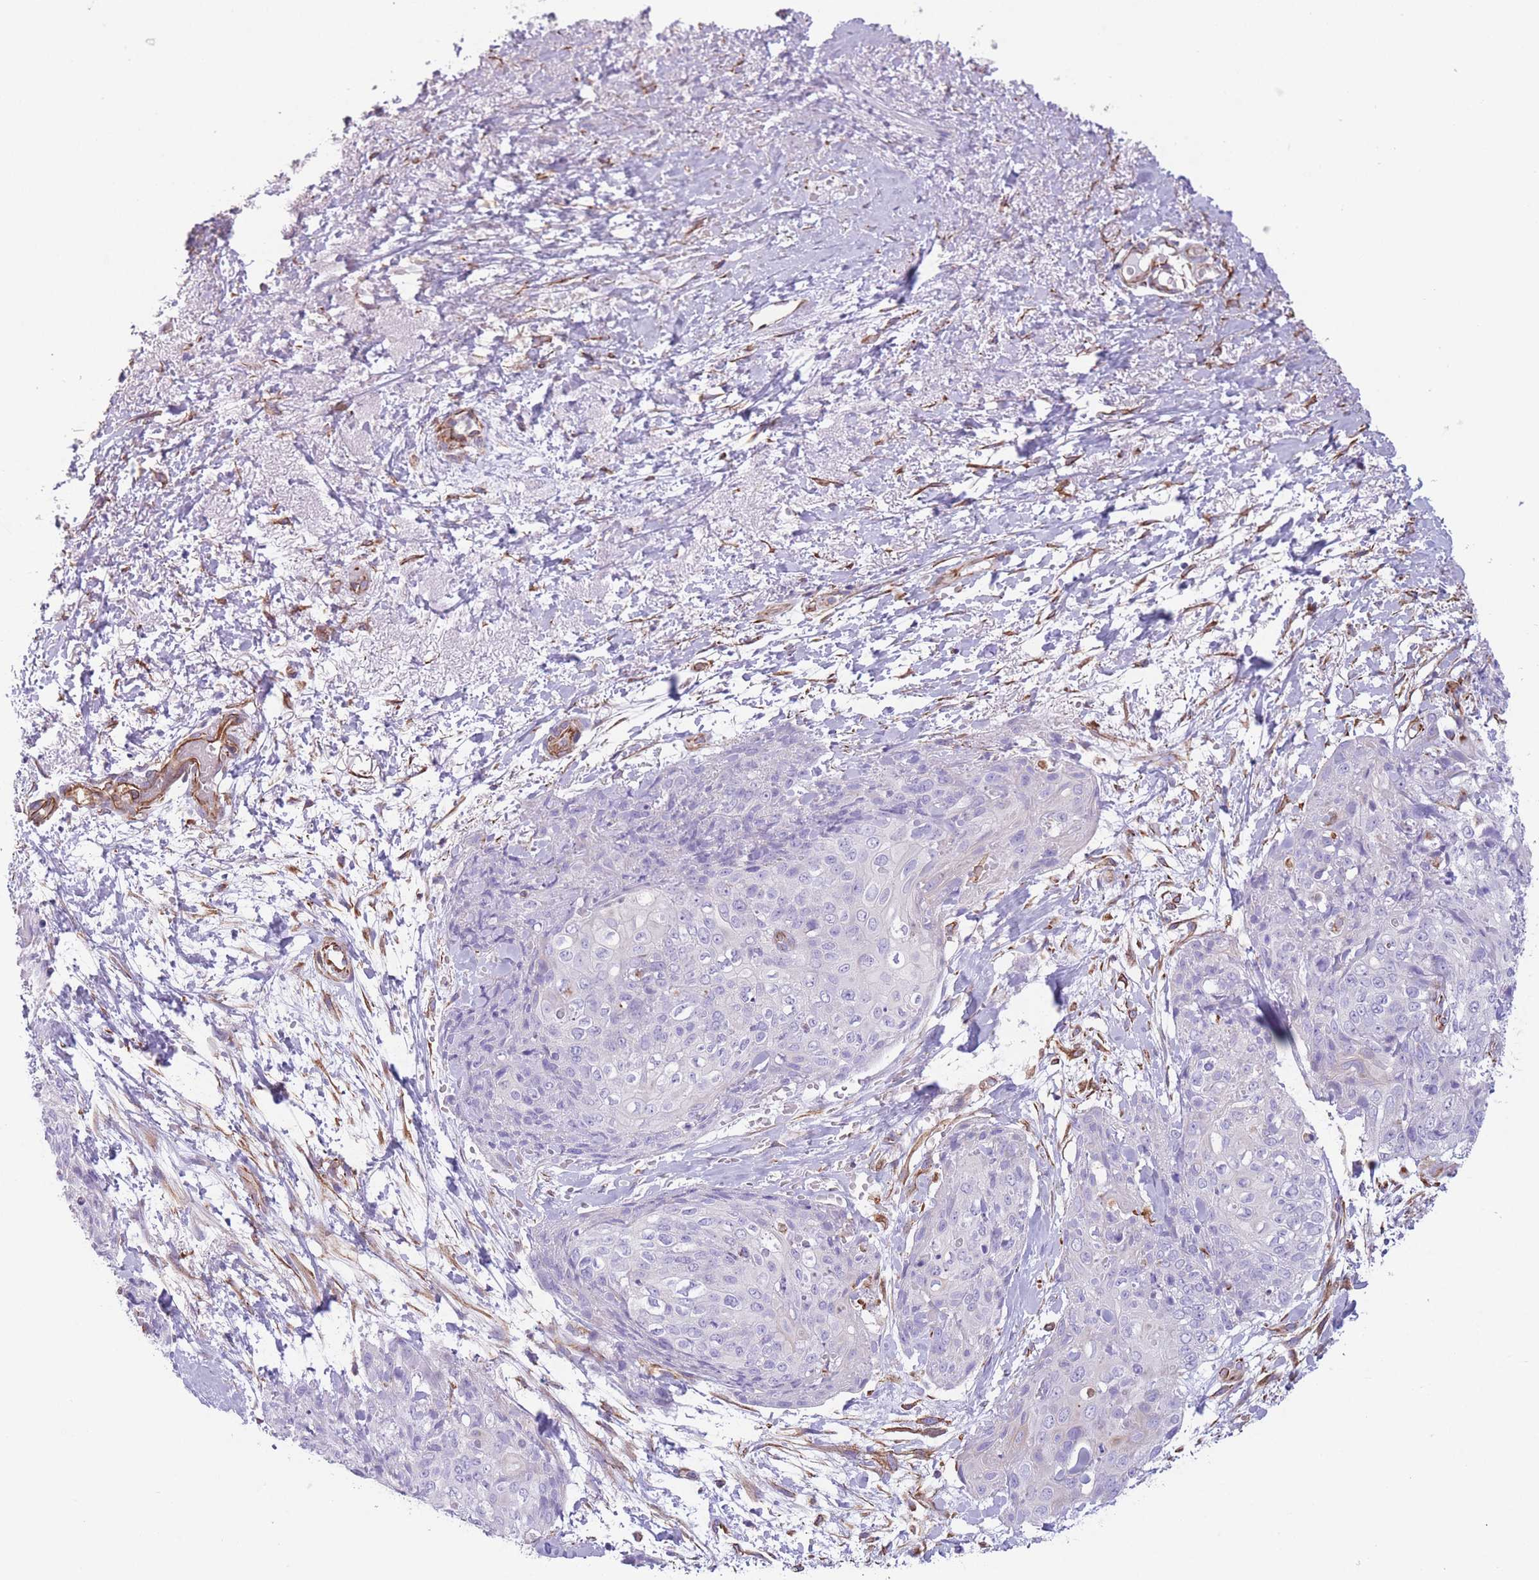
{"staining": {"intensity": "negative", "quantity": "none", "location": "none"}, "tissue": "skin cancer", "cell_type": "Tumor cells", "image_type": "cancer", "snomed": [{"axis": "morphology", "description": "Squamous cell carcinoma, NOS"}, {"axis": "topography", "description": "Skin"}, {"axis": "topography", "description": "Vulva"}], "caption": "There is no significant expression in tumor cells of skin cancer (squamous cell carcinoma). Nuclei are stained in blue.", "gene": "PTCD1", "patient": {"sex": "female", "age": 85}}